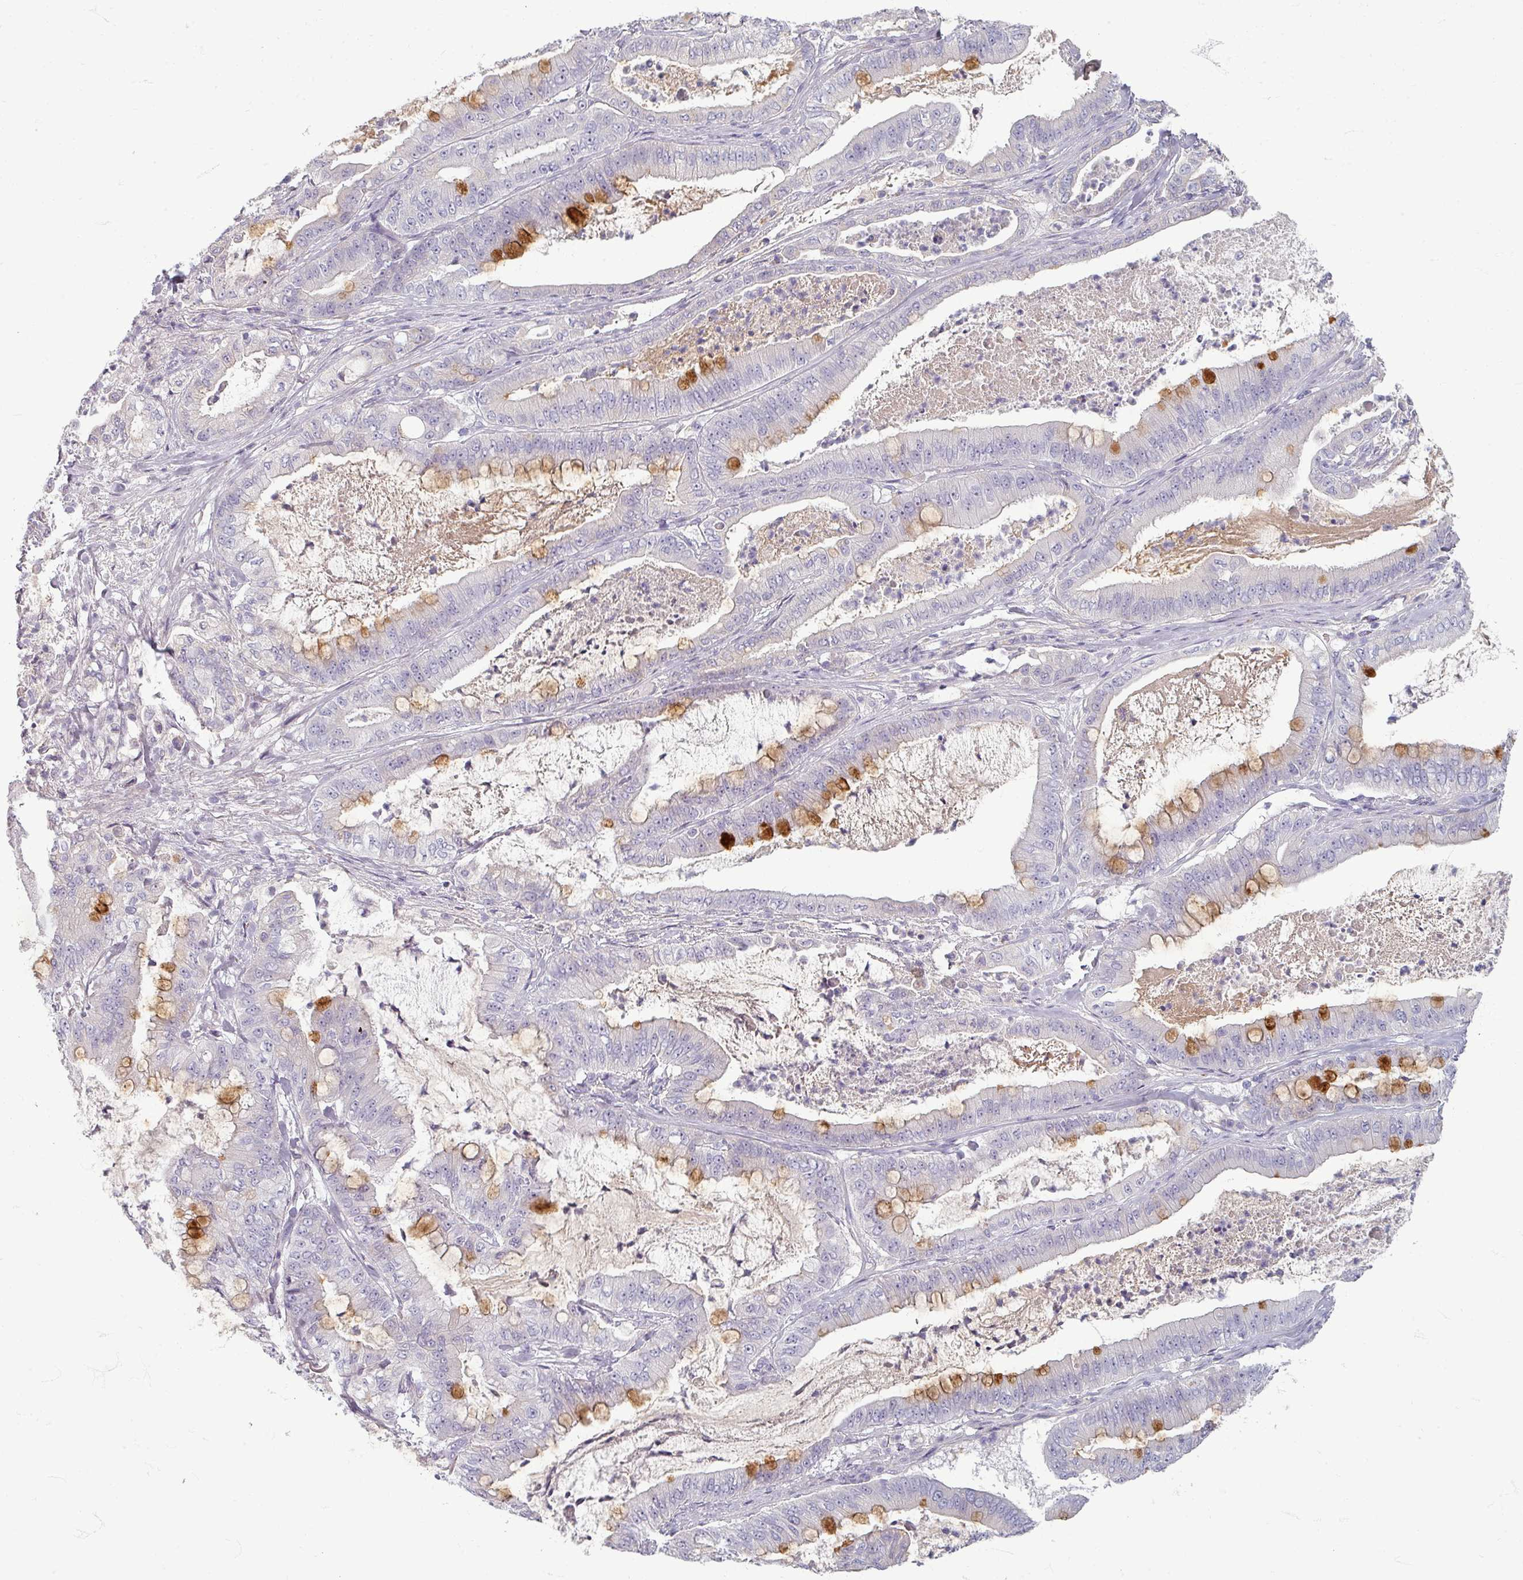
{"staining": {"intensity": "moderate", "quantity": "<25%", "location": "cytoplasmic/membranous"}, "tissue": "pancreatic cancer", "cell_type": "Tumor cells", "image_type": "cancer", "snomed": [{"axis": "morphology", "description": "Adenocarcinoma, NOS"}, {"axis": "topography", "description": "Pancreas"}], "caption": "A photomicrograph showing moderate cytoplasmic/membranous positivity in about <25% of tumor cells in adenocarcinoma (pancreatic), as visualized by brown immunohistochemical staining.", "gene": "ZNF878", "patient": {"sex": "male", "age": 71}}